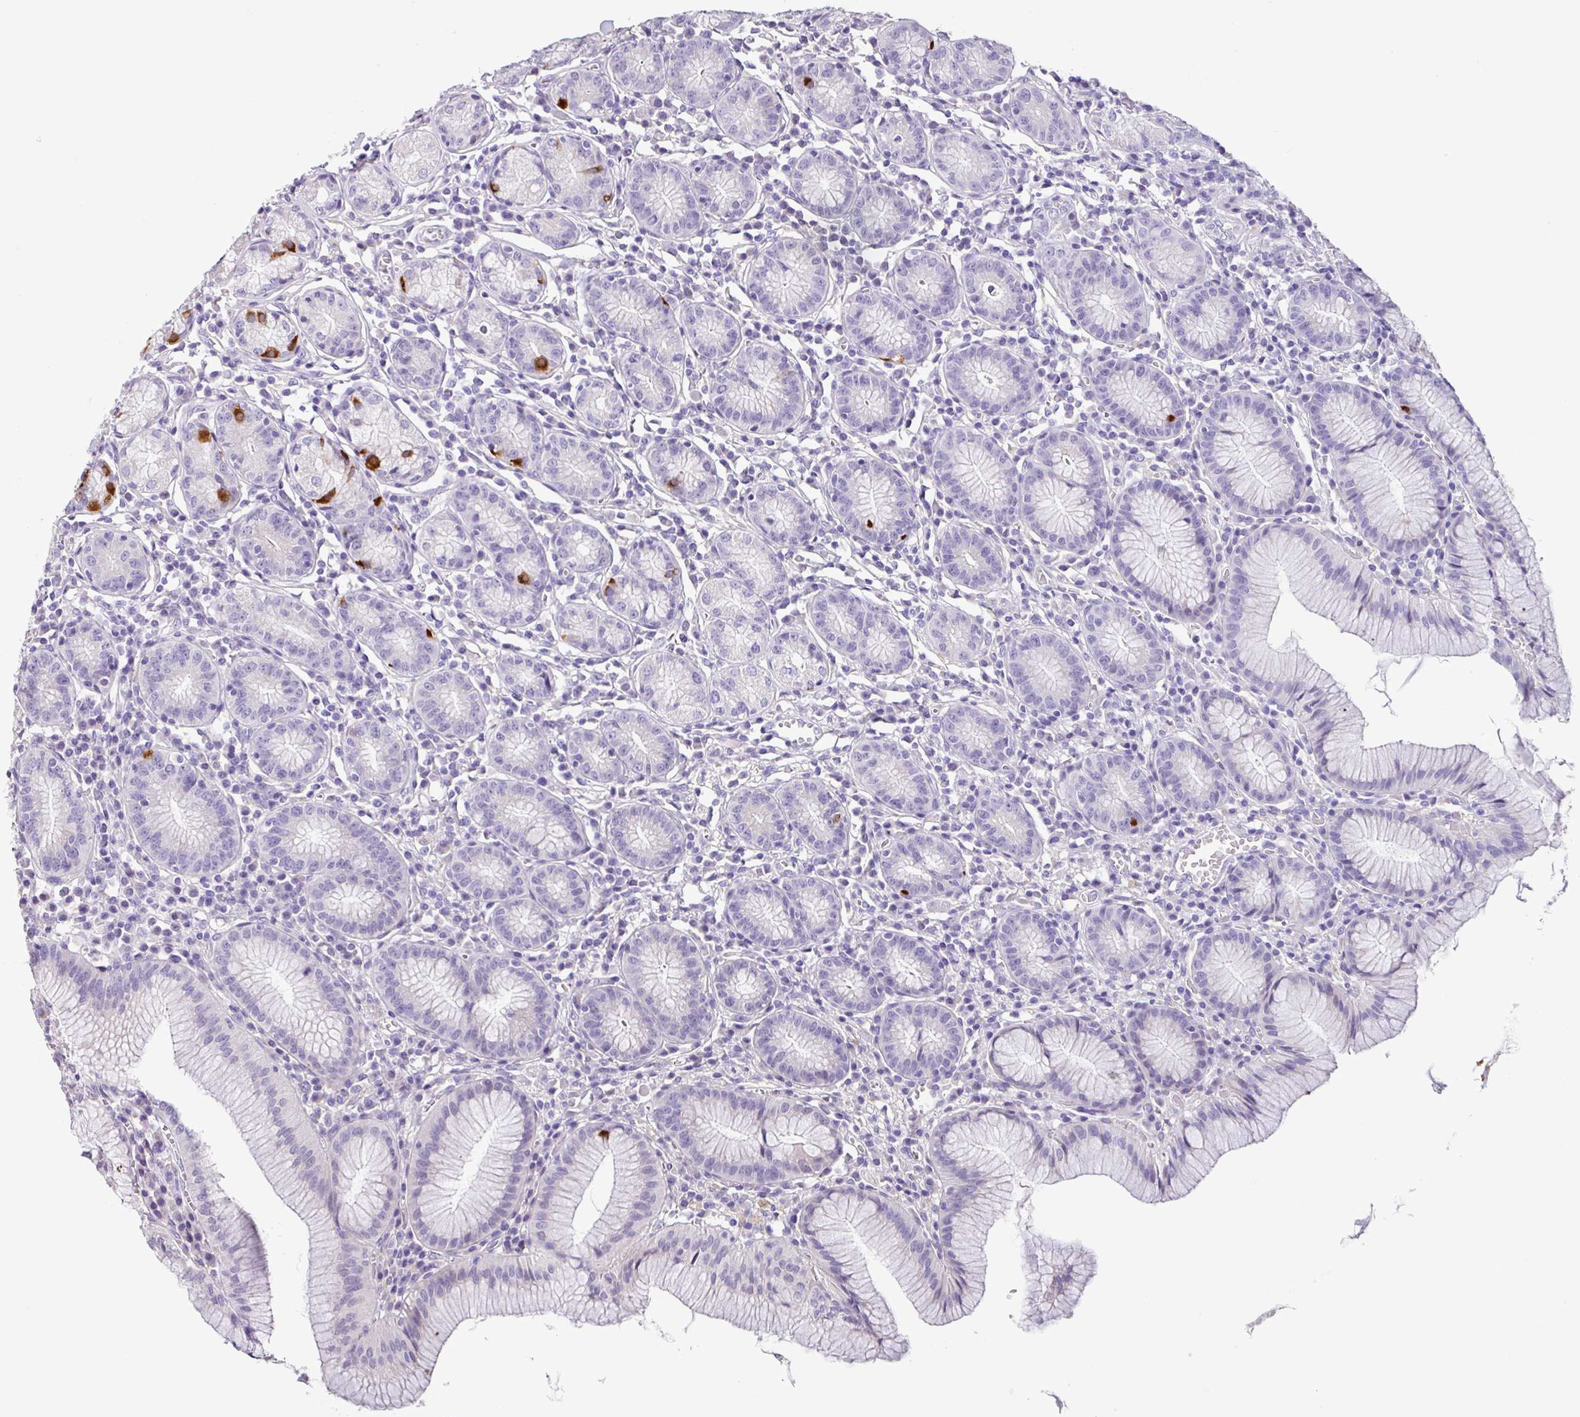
{"staining": {"intensity": "strong", "quantity": "<25%", "location": "cytoplasmic/membranous"}, "tissue": "stomach", "cell_type": "Glandular cells", "image_type": "normal", "snomed": [{"axis": "morphology", "description": "Normal tissue, NOS"}, {"axis": "topography", "description": "Stomach"}], "caption": "Protein positivity by immunohistochemistry (IHC) displays strong cytoplasmic/membranous expression in approximately <25% of glandular cells in benign stomach.", "gene": "ZG16", "patient": {"sex": "male", "age": 55}}